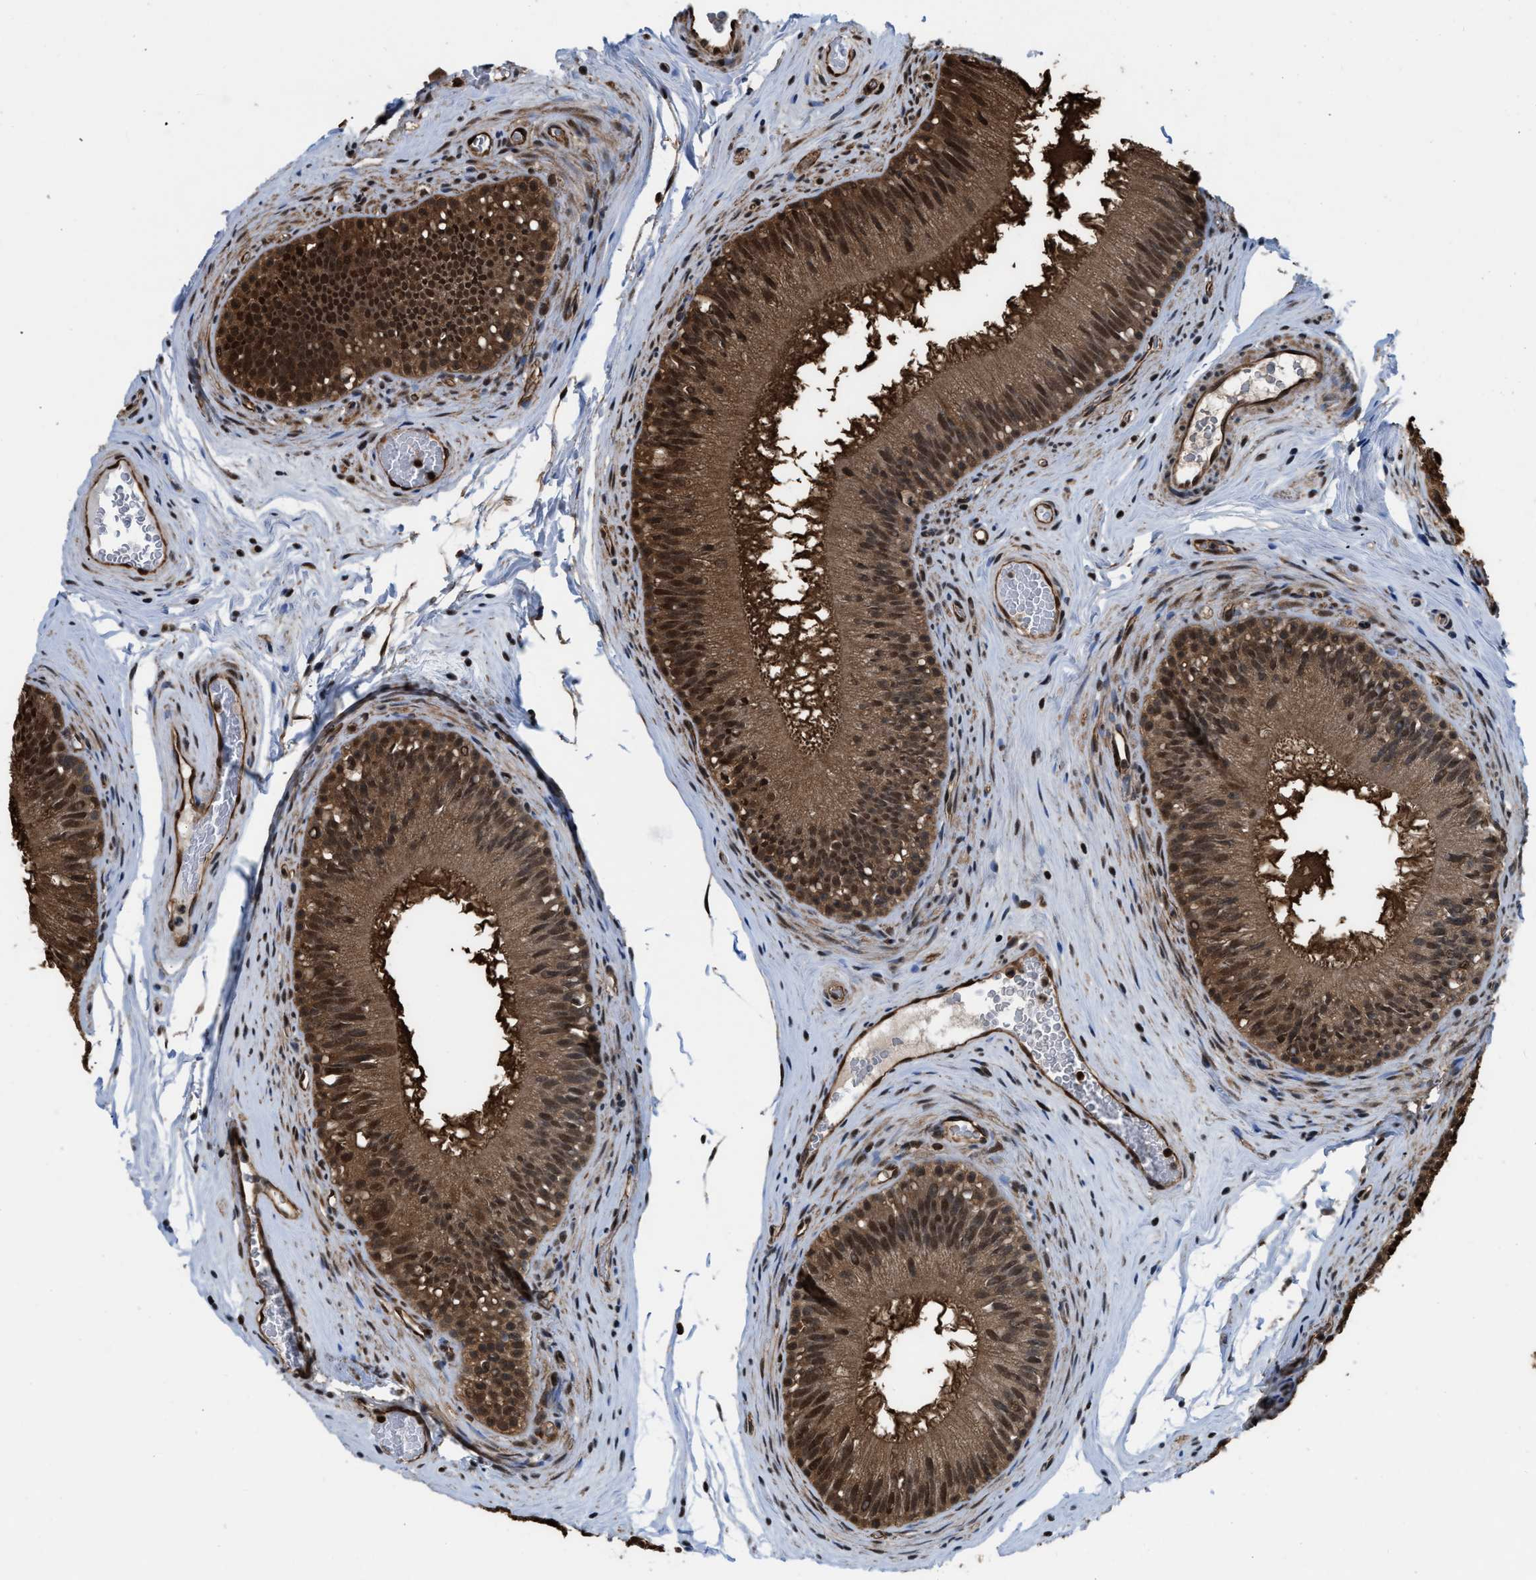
{"staining": {"intensity": "moderate", "quantity": ">75%", "location": "cytoplasmic/membranous,nuclear"}, "tissue": "epididymis", "cell_type": "Glandular cells", "image_type": "normal", "snomed": [{"axis": "morphology", "description": "Normal tissue, NOS"}, {"axis": "topography", "description": "Testis"}, {"axis": "topography", "description": "Epididymis"}], "caption": "A photomicrograph showing moderate cytoplasmic/membranous,nuclear expression in approximately >75% of glandular cells in benign epididymis, as visualized by brown immunohistochemical staining.", "gene": "FNTA", "patient": {"sex": "male", "age": 36}}